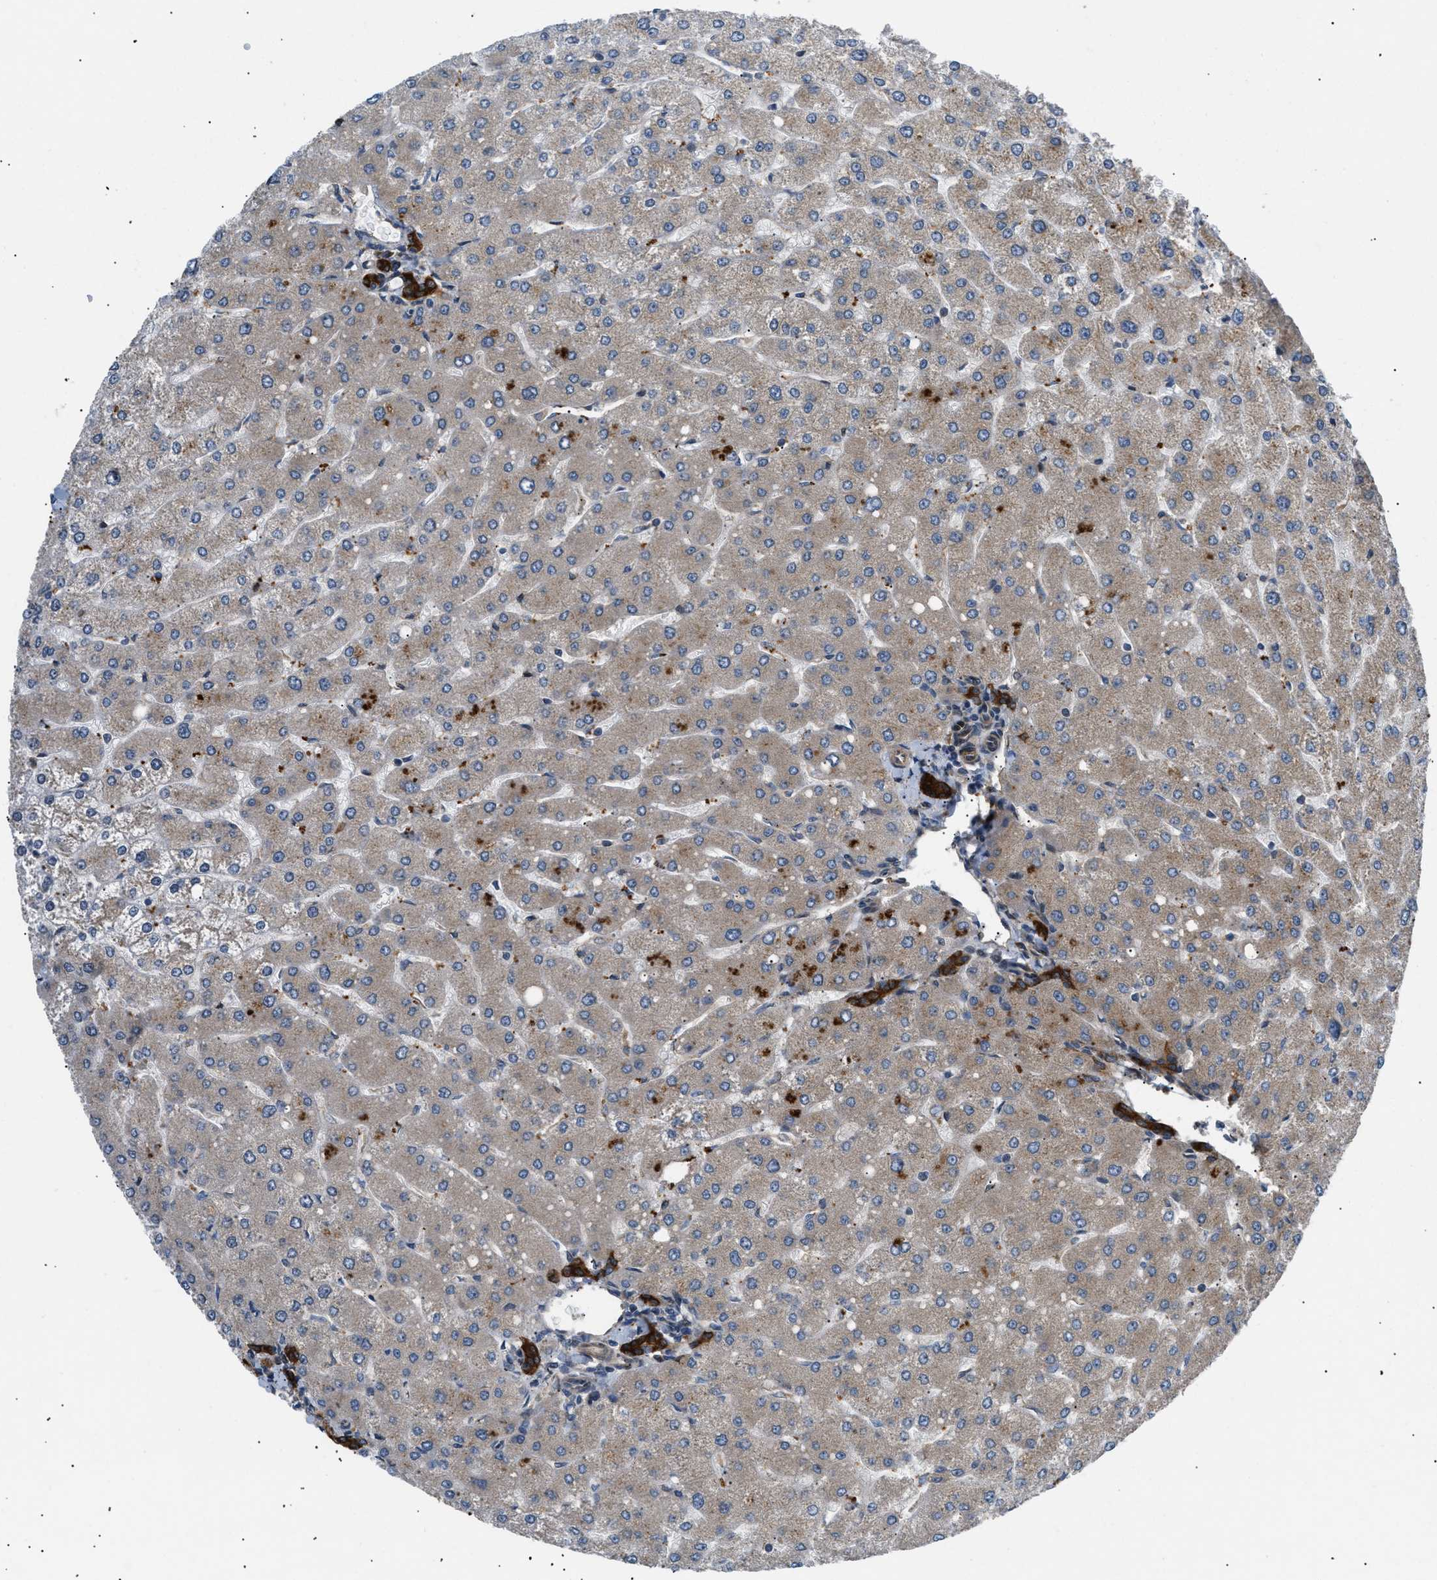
{"staining": {"intensity": "strong", "quantity": ">75%", "location": "cytoplasmic/membranous"}, "tissue": "liver", "cell_type": "Cholangiocytes", "image_type": "normal", "snomed": [{"axis": "morphology", "description": "Normal tissue, NOS"}, {"axis": "topography", "description": "Liver"}], "caption": "Strong cytoplasmic/membranous positivity for a protein is identified in about >75% of cholangiocytes of unremarkable liver using IHC.", "gene": "LYSMD3", "patient": {"sex": "male", "age": 55}}